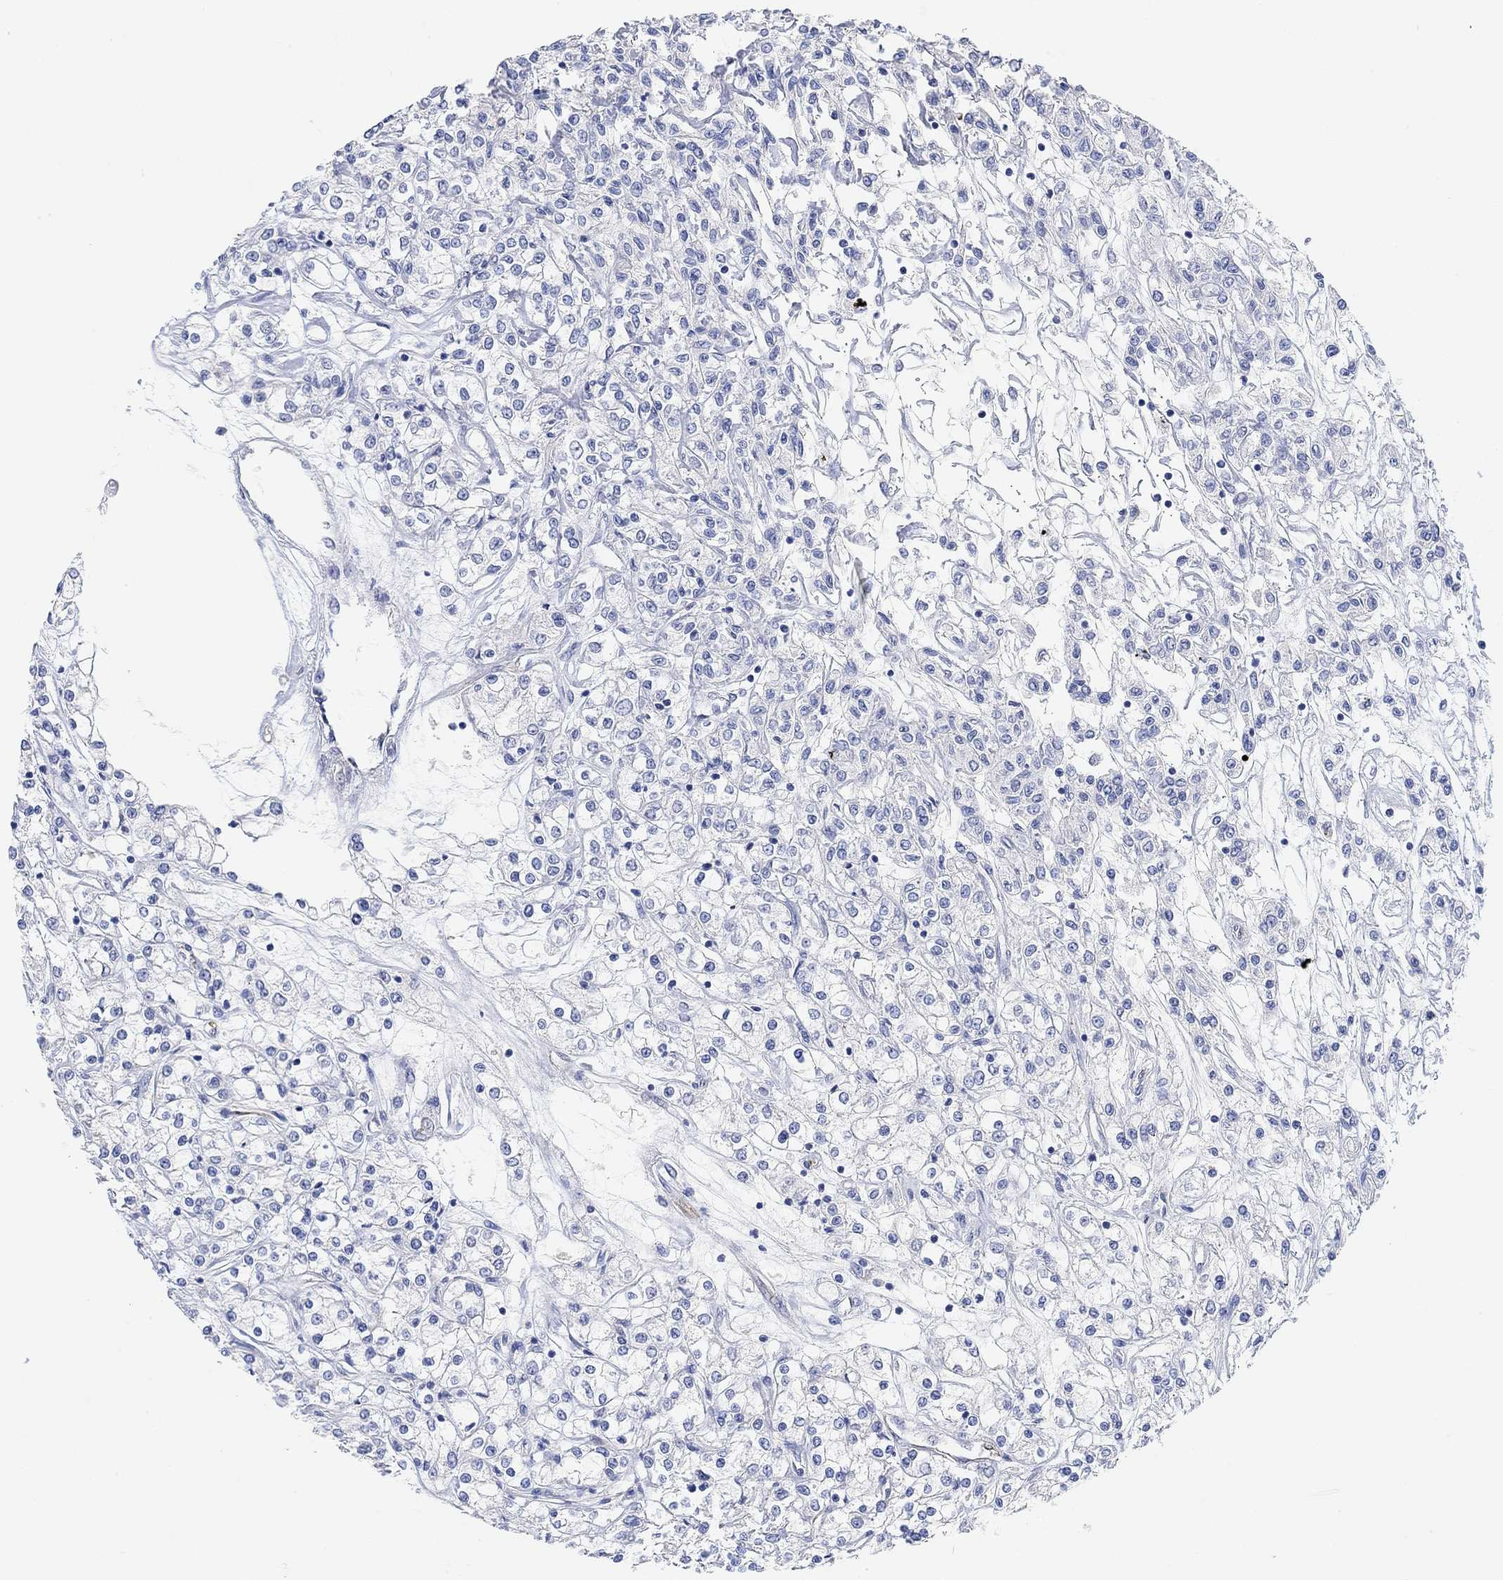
{"staining": {"intensity": "negative", "quantity": "none", "location": "none"}, "tissue": "renal cancer", "cell_type": "Tumor cells", "image_type": "cancer", "snomed": [{"axis": "morphology", "description": "Adenocarcinoma, NOS"}, {"axis": "topography", "description": "Kidney"}], "caption": "An immunohistochemistry (IHC) image of renal cancer (adenocarcinoma) is shown. There is no staining in tumor cells of renal cancer (adenocarcinoma). Nuclei are stained in blue.", "gene": "VAT1L", "patient": {"sex": "female", "age": 59}}